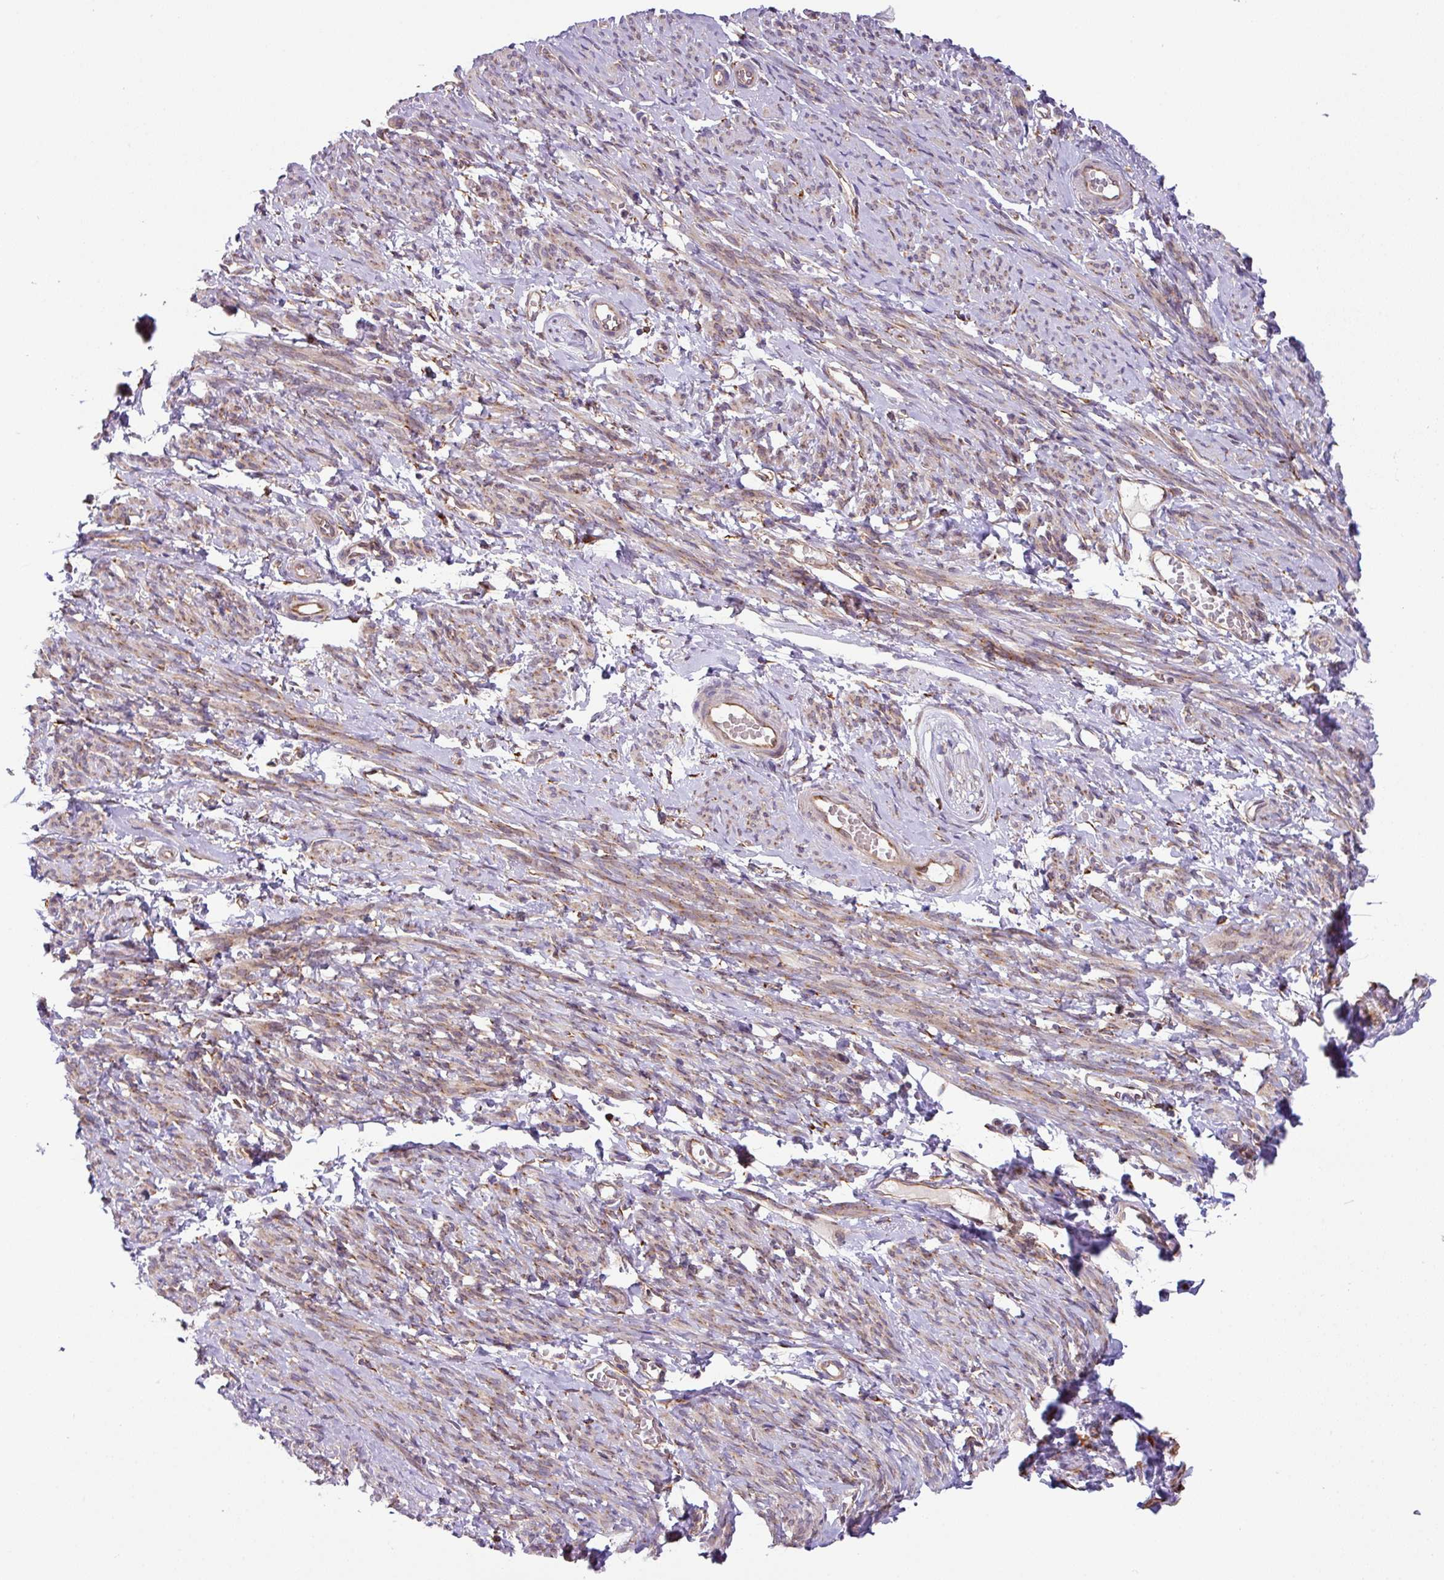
{"staining": {"intensity": "weak", "quantity": "25%-75%", "location": "cytoplasmic/membranous"}, "tissue": "smooth muscle", "cell_type": "Smooth muscle cells", "image_type": "normal", "snomed": [{"axis": "morphology", "description": "Normal tissue, NOS"}, {"axis": "topography", "description": "Smooth muscle"}], "caption": "Brown immunohistochemical staining in normal smooth muscle exhibits weak cytoplasmic/membranous positivity in approximately 25%-75% of smooth muscle cells. (DAB (3,3'-diaminobenzidine) IHC with brightfield microscopy, high magnification).", "gene": "SLC39A7", "patient": {"sex": "female", "age": 65}}